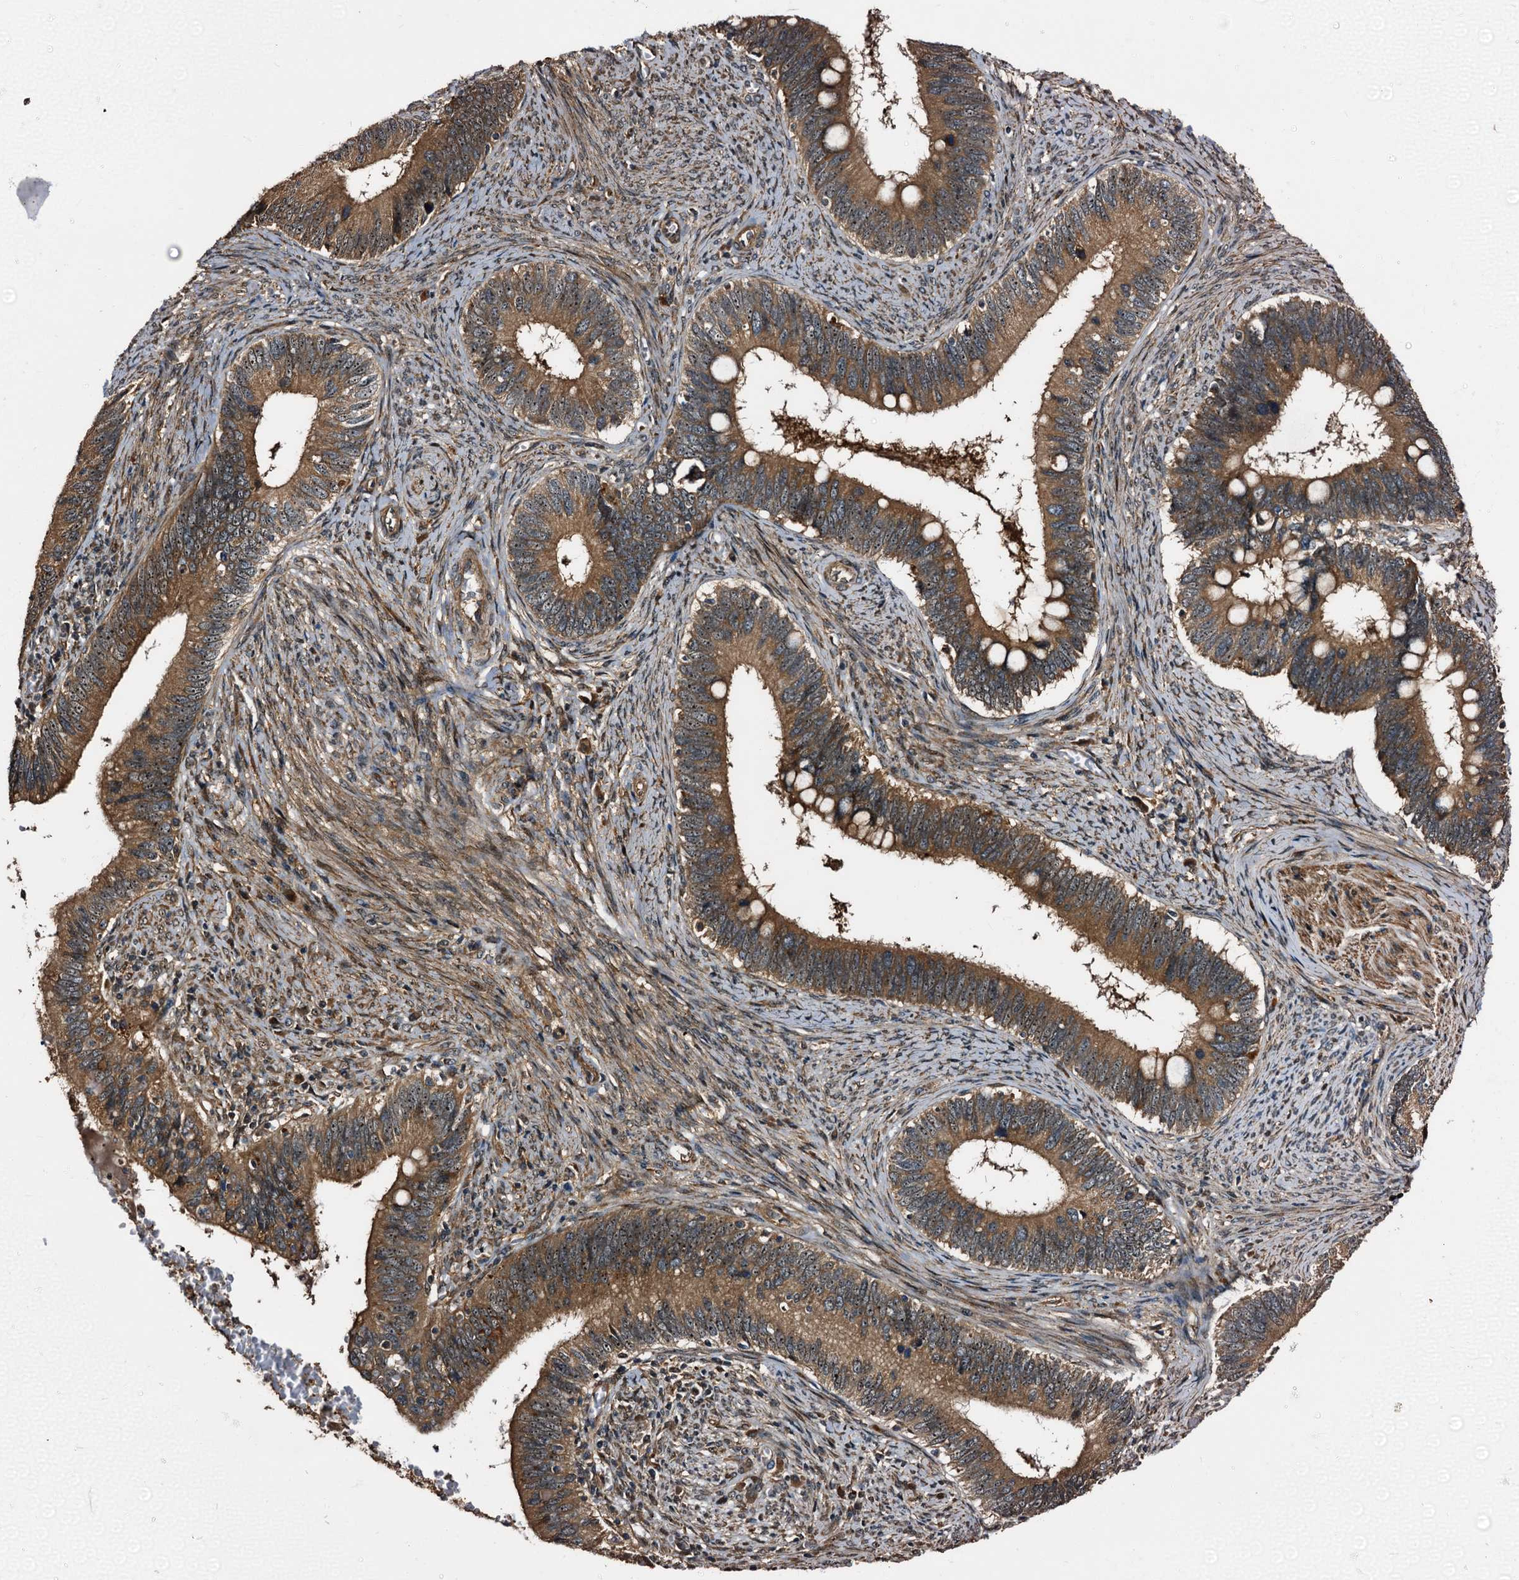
{"staining": {"intensity": "strong", "quantity": ">75%", "location": "cytoplasmic/membranous"}, "tissue": "cervical cancer", "cell_type": "Tumor cells", "image_type": "cancer", "snomed": [{"axis": "morphology", "description": "Adenocarcinoma, NOS"}, {"axis": "topography", "description": "Cervix"}], "caption": "High-power microscopy captured an IHC image of cervical cancer (adenocarcinoma), revealing strong cytoplasmic/membranous expression in about >75% of tumor cells. Ihc stains the protein of interest in brown and the nuclei are stained blue.", "gene": "PEX5", "patient": {"sex": "female", "age": 42}}